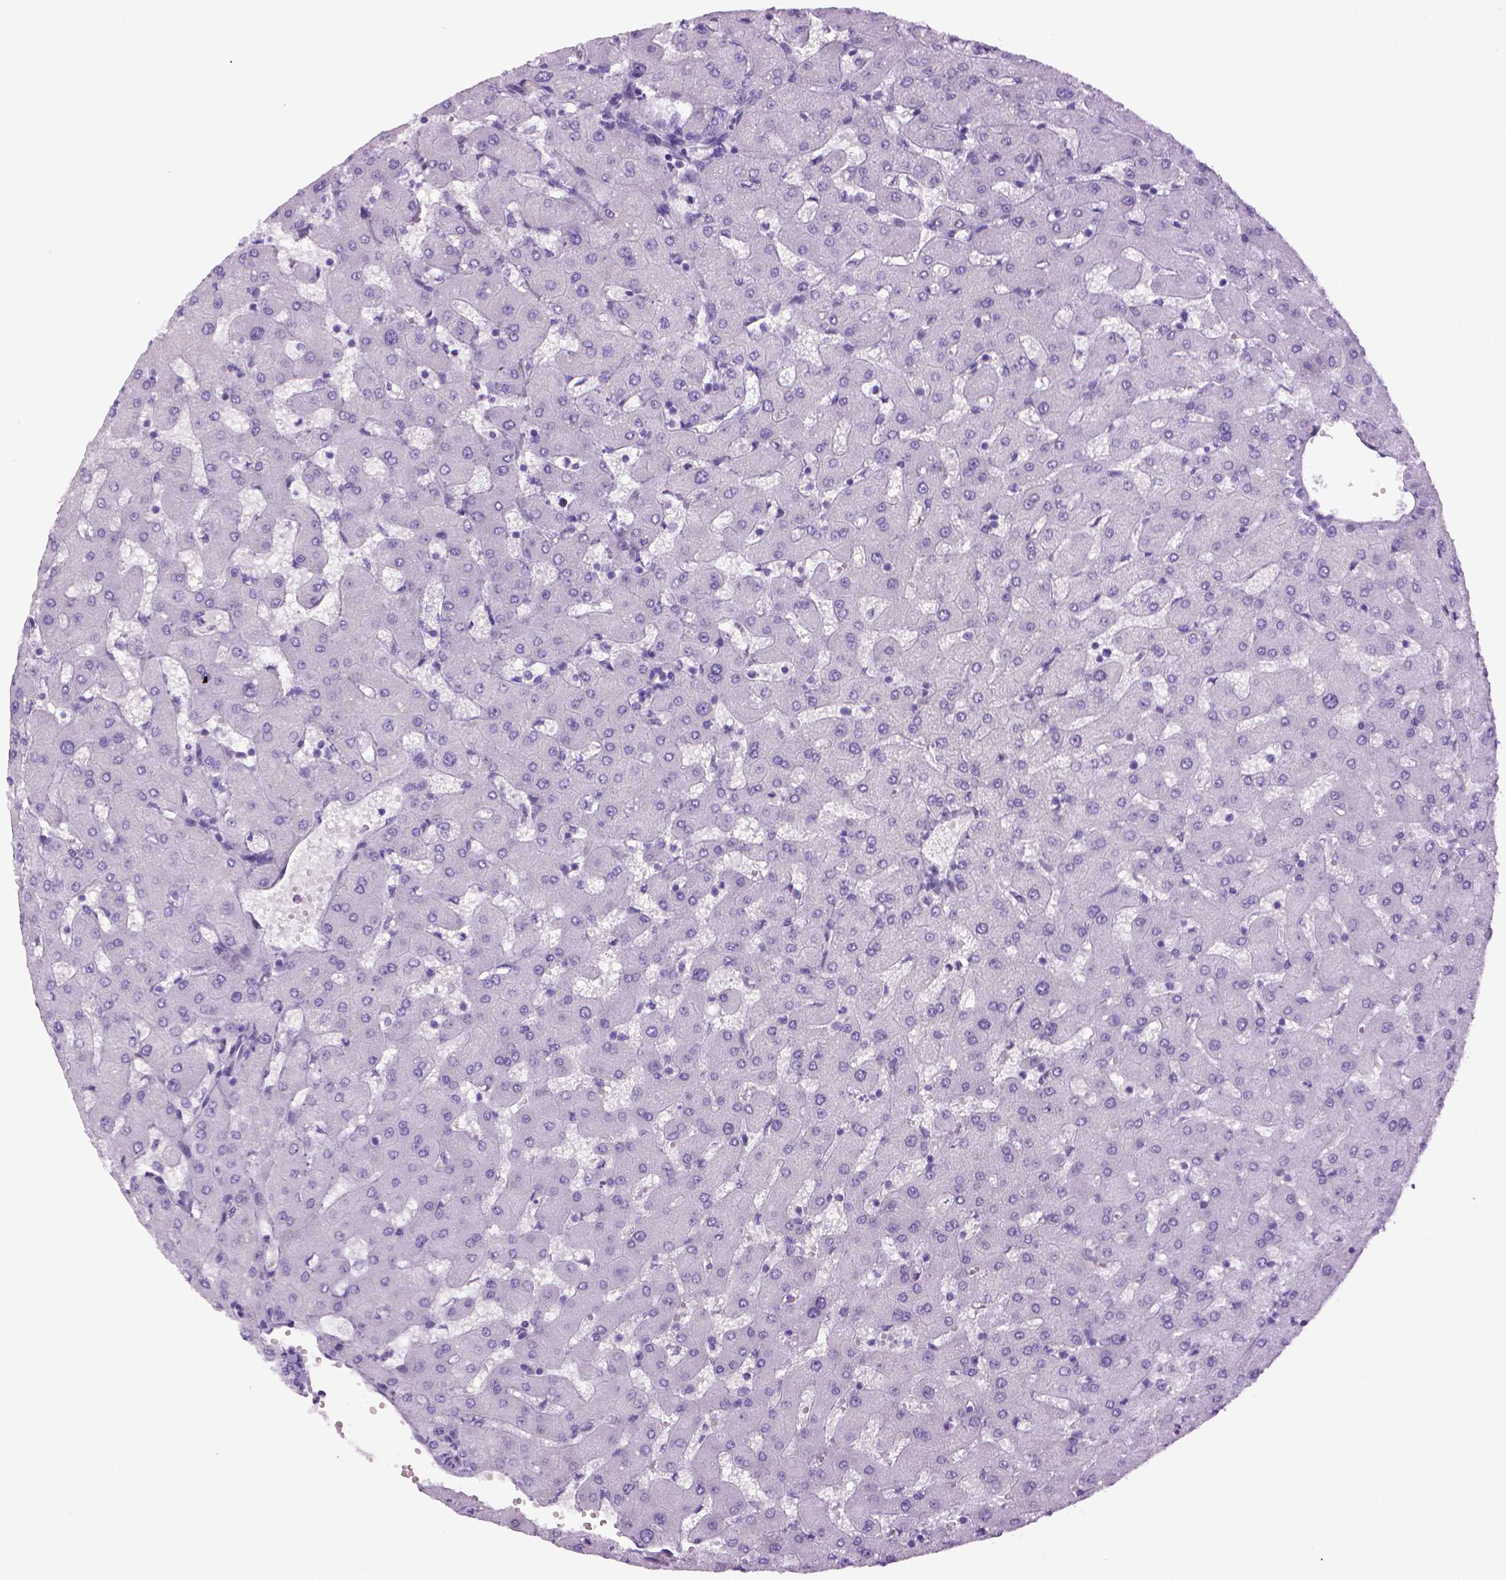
{"staining": {"intensity": "negative", "quantity": "none", "location": "none"}, "tissue": "liver", "cell_type": "Cholangiocytes", "image_type": "normal", "snomed": [{"axis": "morphology", "description": "Normal tissue, NOS"}, {"axis": "topography", "description": "Liver"}], "caption": "An IHC image of benign liver is shown. There is no staining in cholangiocytes of liver. Nuclei are stained in blue.", "gene": "SGCG", "patient": {"sex": "female", "age": 63}}